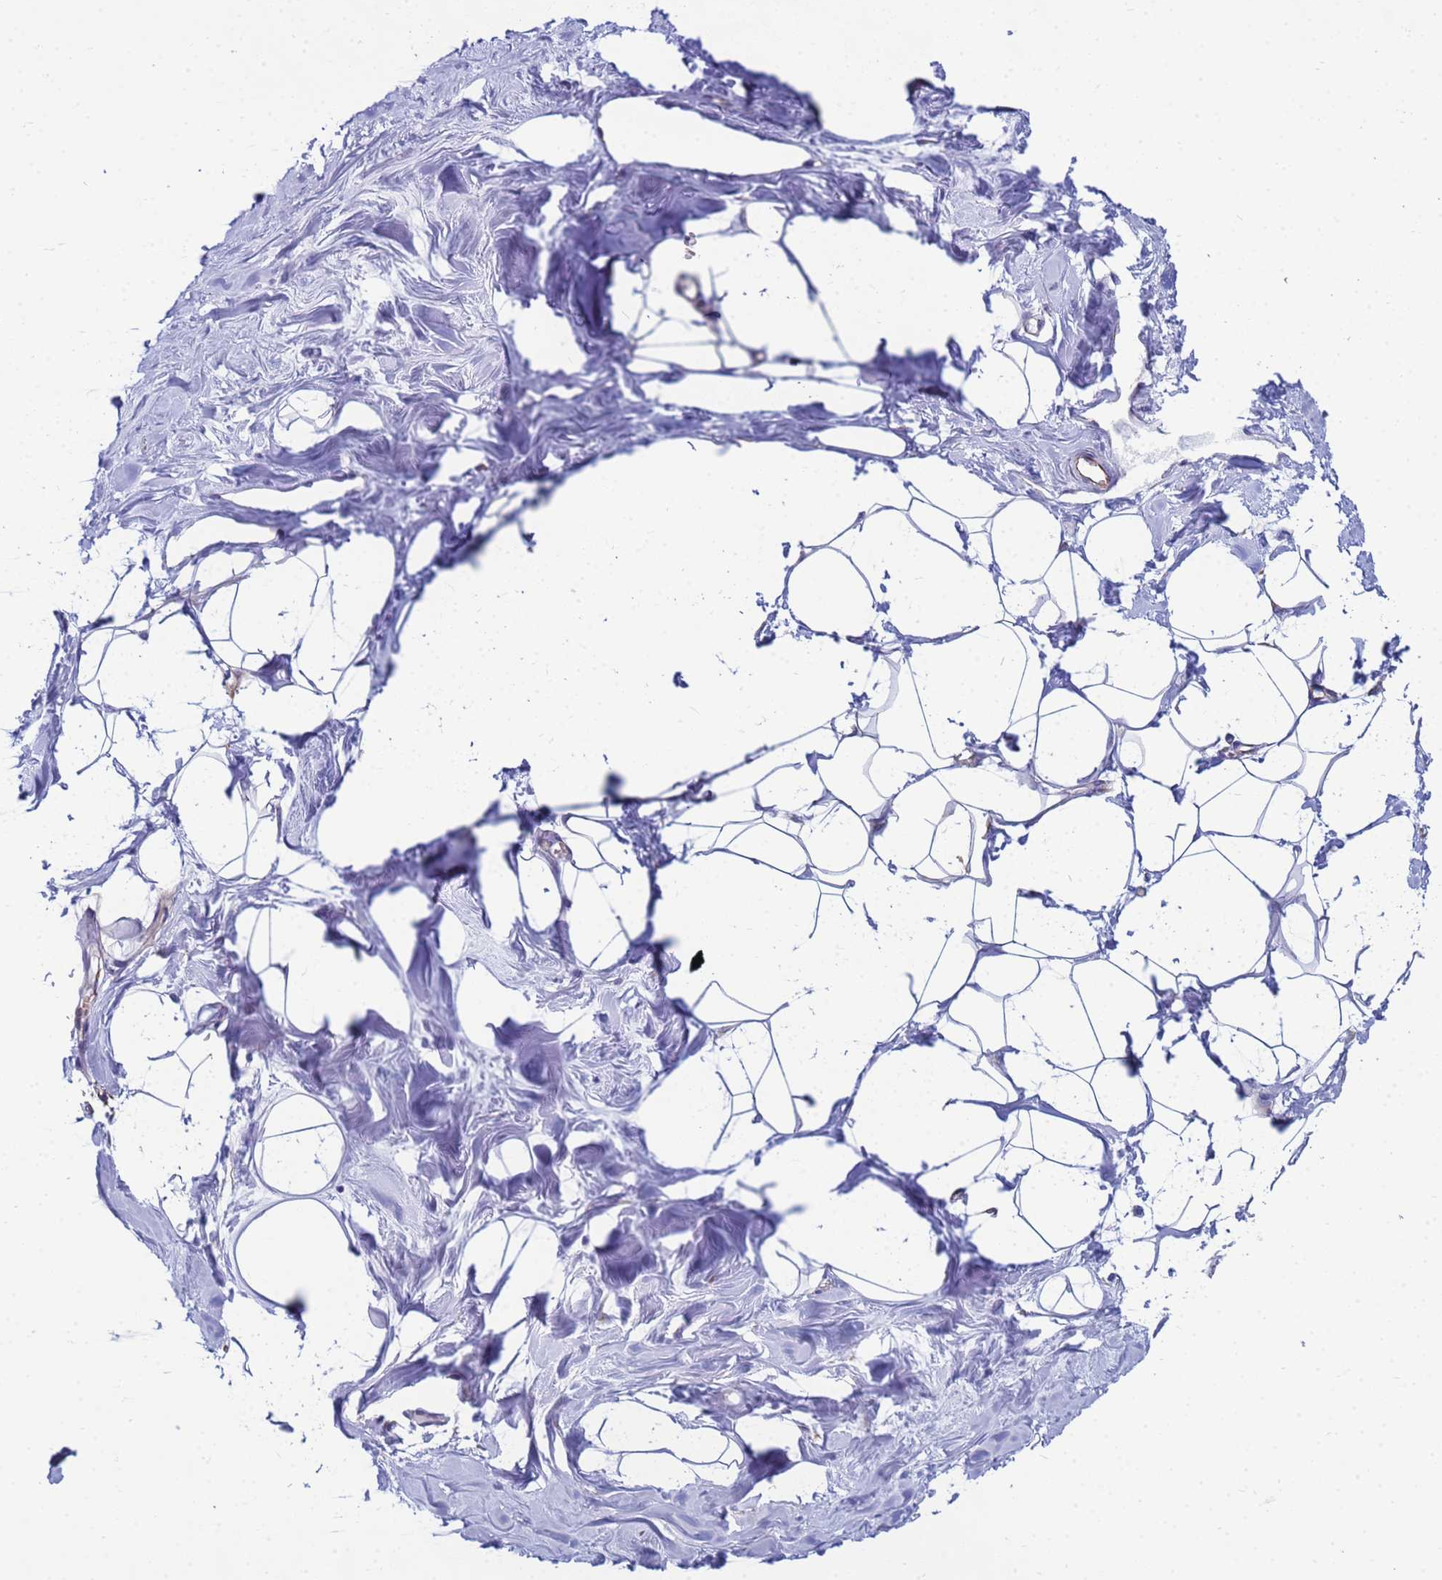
{"staining": {"intensity": "negative", "quantity": "none", "location": "none"}, "tissue": "breast", "cell_type": "Adipocytes", "image_type": "normal", "snomed": [{"axis": "morphology", "description": "Normal tissue, NOS"}, {"axis": "topography", "description": "Breast"}], "caption": "Immunohistochemistry histopathology image of benign breast: breast stained with DAB reveals no significant protein positivity in adipocytes. (Stains: DAB IHC with hematoxylin counter stain, Microscopy: brightfield microscopy at high magnification).", "gene": "UBXN2B", "patient": {"sex": "female", "age": 27}}